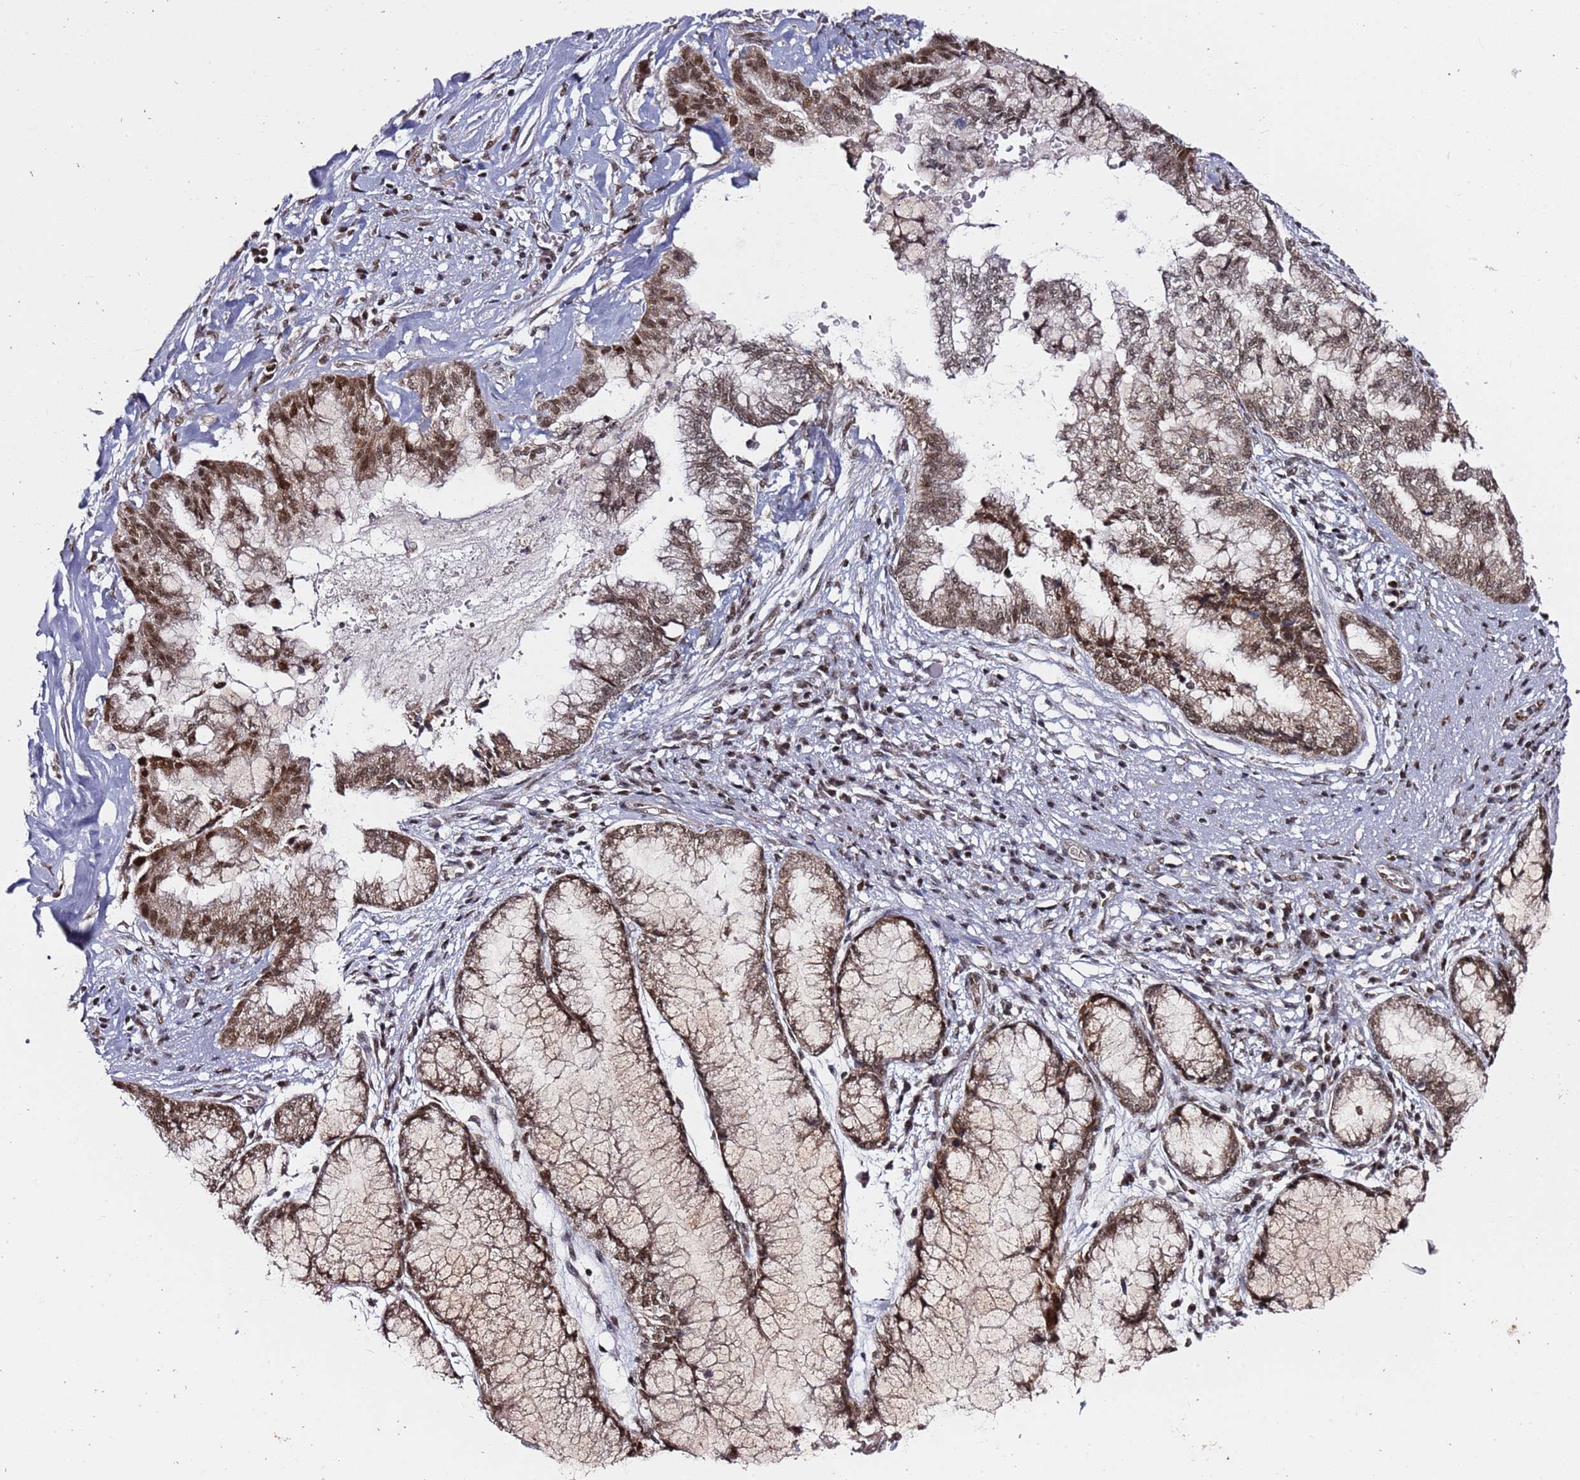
{"staining": {"intensity": "strong", "quantity": ">75%", "location": "nuclear"}, "tissue": "pancreatic cancer", "cell_type": "Tumor cells", "image_type": "cancer", "snomed": [{"axis": "morphology", "description": "Adenocarcinoma, NOS"}, {"axis": "topography", "description": "Pancreas"}], "caption": "Strong nuclear positivity is seen in about >75% of tumor cells in pancreatic adenocarcinoma. (Brightfield microscopy of DAB IHC at high magnification).", "gene": "TP53AIP1", "patient": {"sex": "male", "age": 73}}